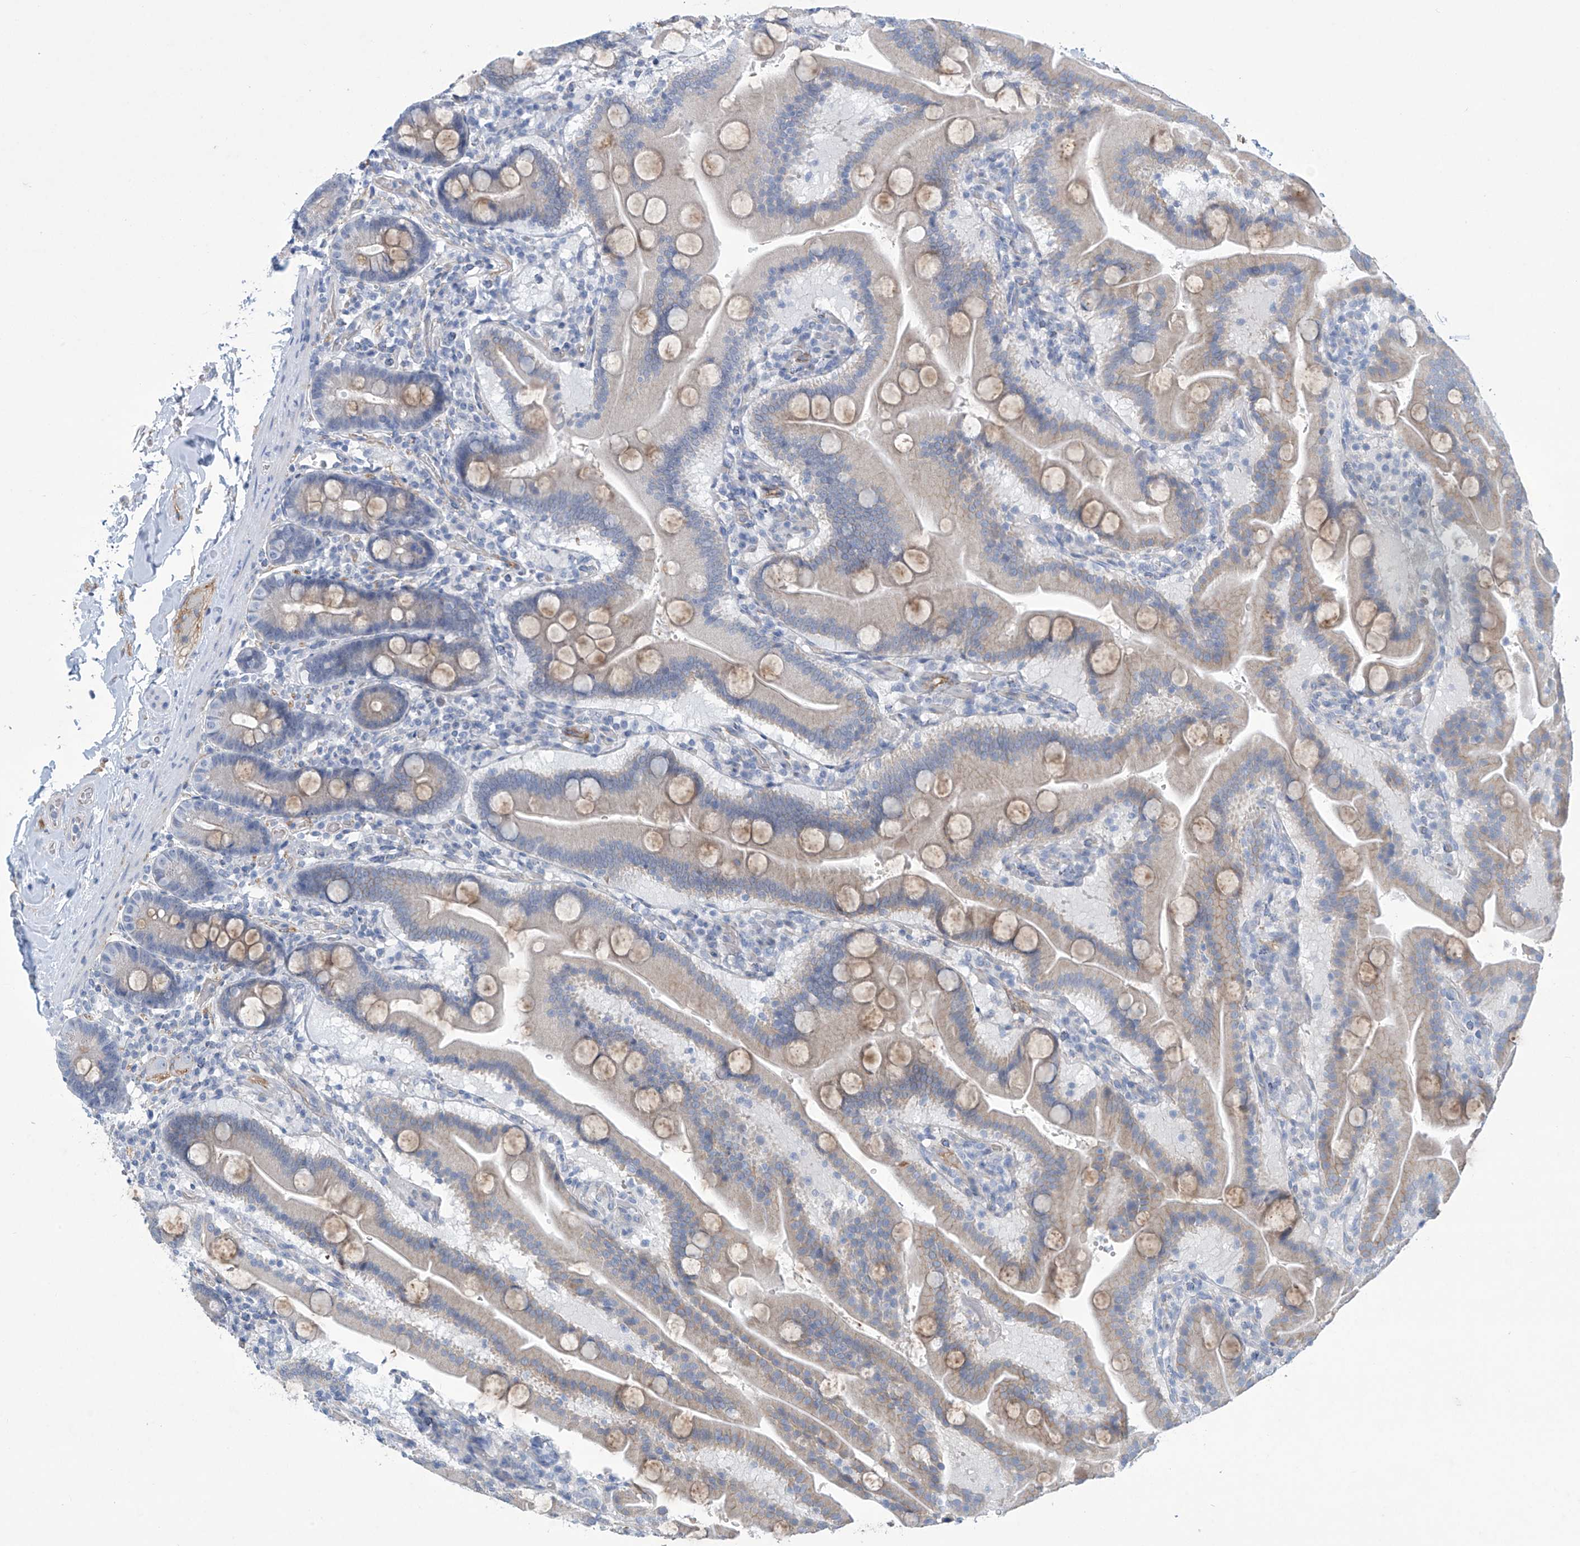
{"staining": {"intensity": "weak", "quantity": "25%-75%", "location": "cytoplasmic/membranous"}, "tissue": "duodenum", "cell_type": "Glandular cells", "image_type": "normal", "snomed": [{"axis": "morphology", "description": "Normal tissue, NOS"}, {"axis": "topography", "description": "Duodenum"}], "caption": "Immunohistochemistry (IHC) photomicrograph of benign duodenum: duodenum stained using immunohistochemistry exhibits low levels of weak protein expression localized specifically in the cytoplasmic/membranous of glandular cells, appearing as a cytoplasmic/membranous brown color.", "gene": "ABHD13", "patient": {"sex": "male", "age": 55}}